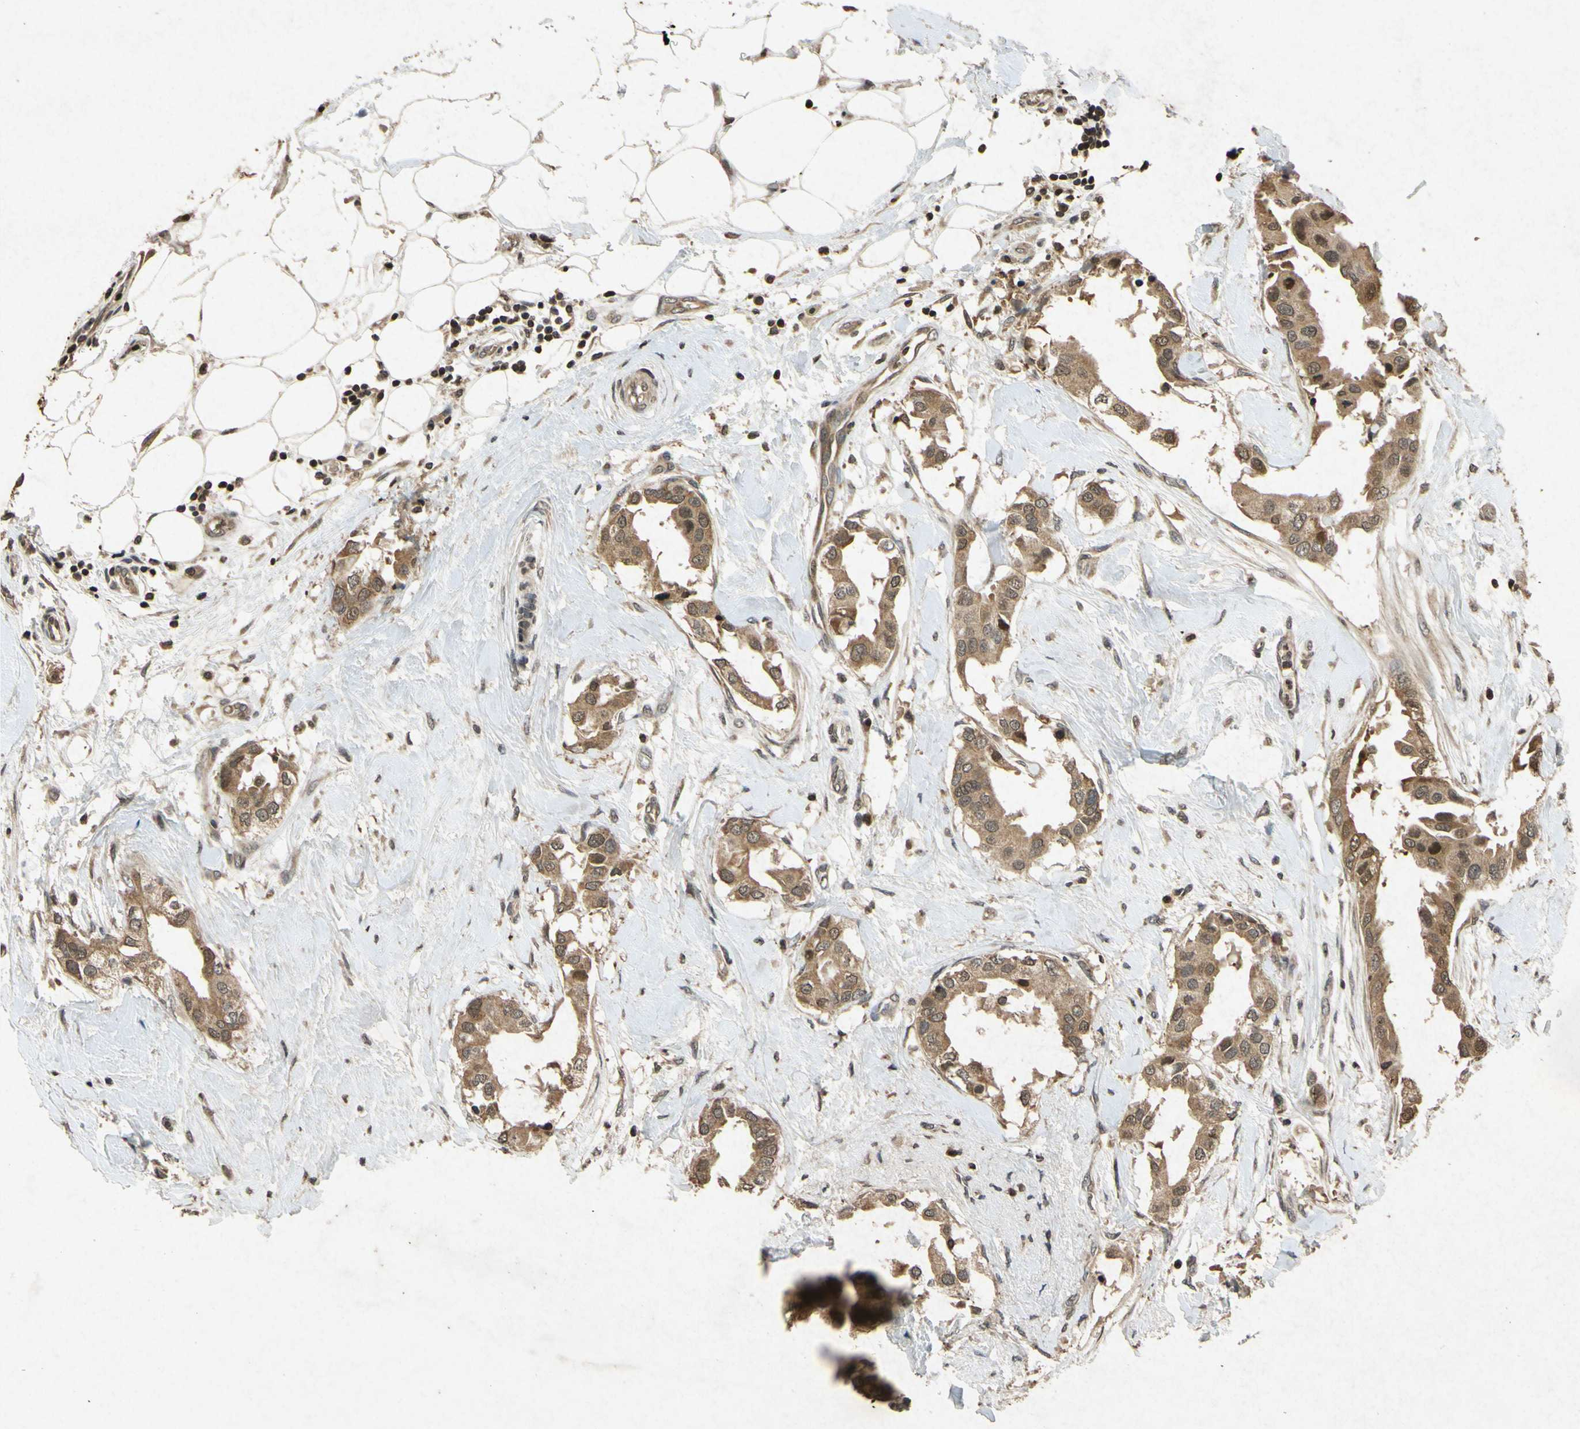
{"staining": {"intensity": "moderate", "quantity": ">75%", "location": "cytoplasmic/membranous"}, "tissue": "breast cancer", "cell_type": "Tumor cells", "image_type": "cancer", "snomed": [{"axis": "morphology", "description": "Duct carcinoma"}, {"axis": "topography", "description": "Breast"}], "caption": "Immunohistochemistry of human breast cancer (intraductal carcinoma) demonstrates medium levels of moderate cytoplasmic/membranous positivity in approximately >75% of tumor cells.", "gene": "ATP6V1H", "patient": {"sex": "female", "age": 40}}